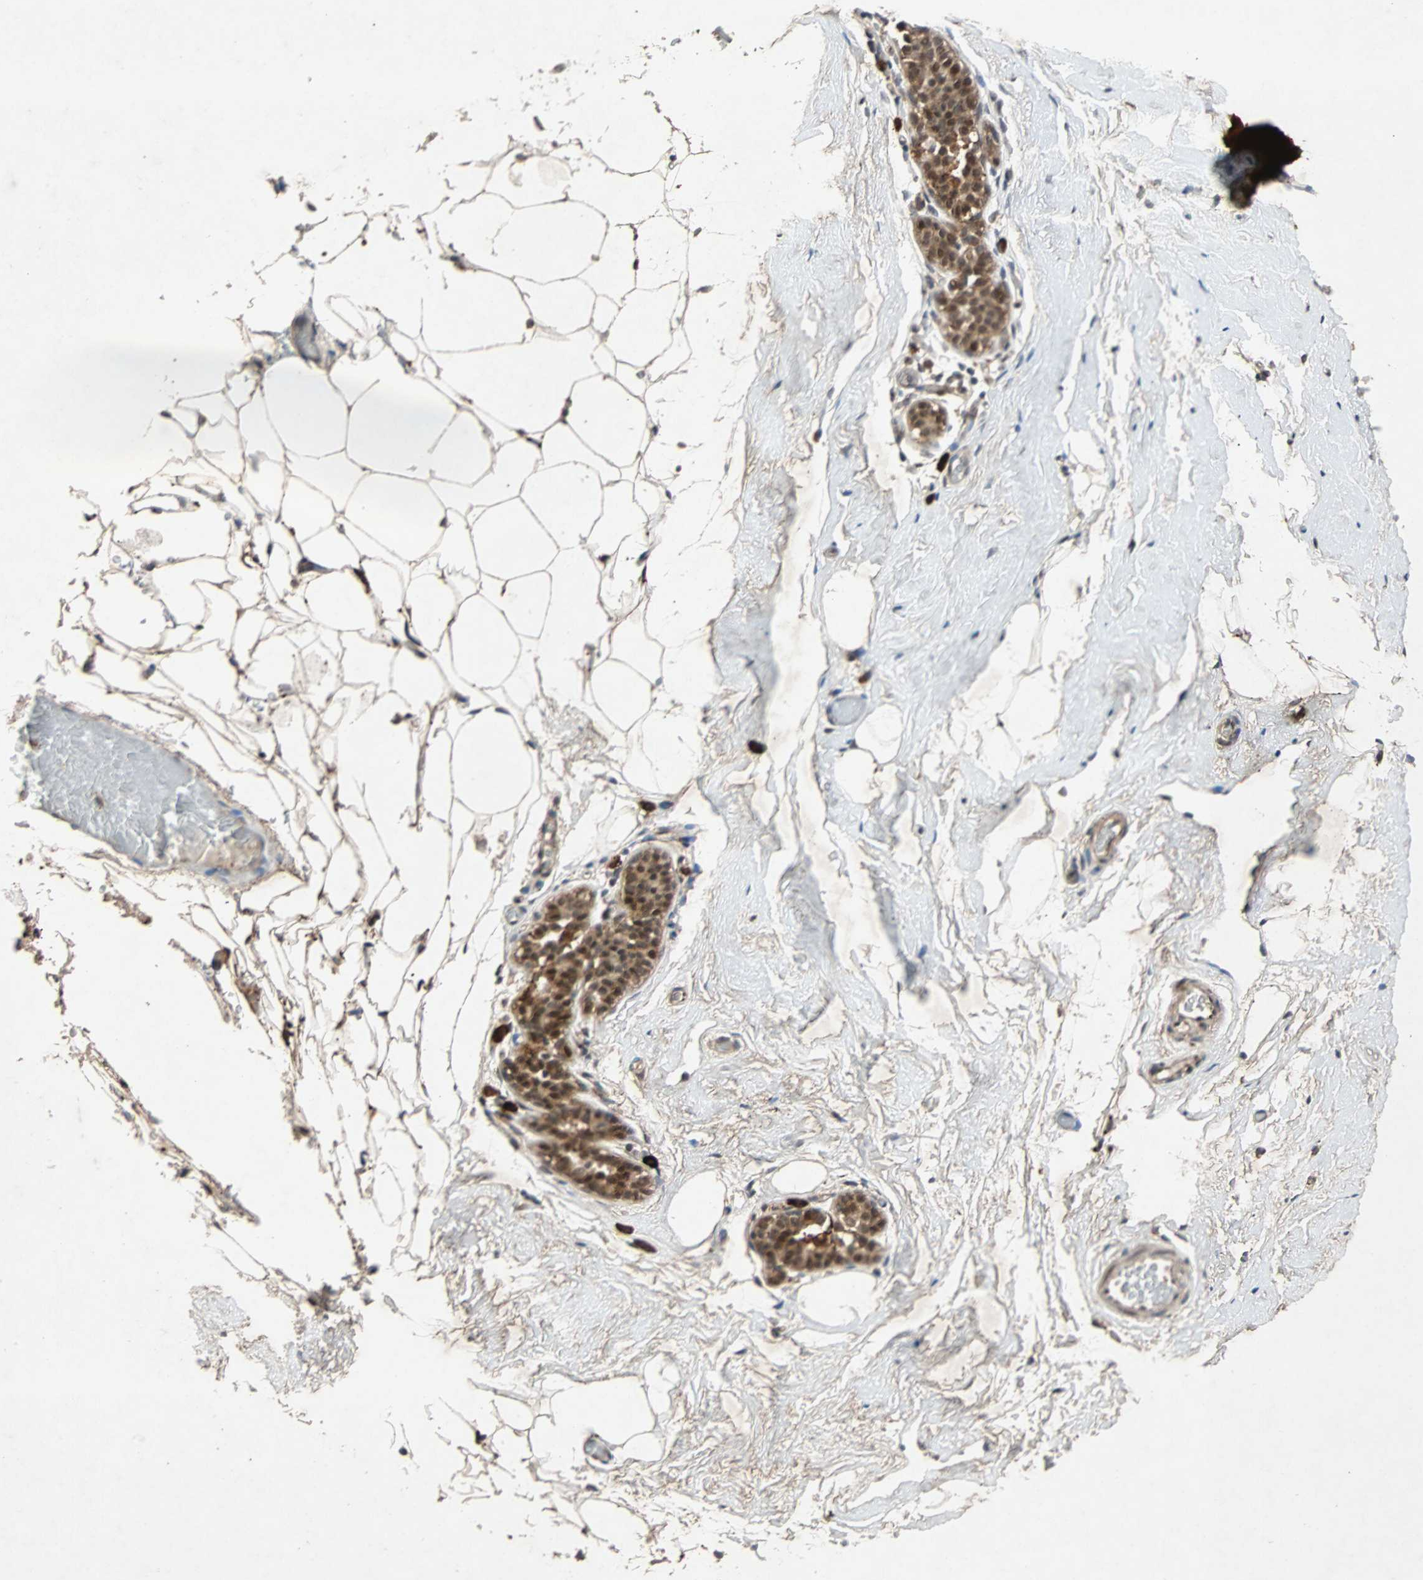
{"staining": {"intensity": "moderate", "quantity": ">75%", "location": "cytoplasmic/membranous"}, "tissue": "breast", "cell_type": "Adipocytes", "image_type": "normal", "snomed": [{"axis": "morphology", "description": "Normal tissue, NOS"}, {"axis": "topography", "description": "Breast"}], "caption": "Breast stained with DAB (3,3'-diaminobenzidine) IHC displays medium levels of moderate cytoplasmic/membranous expression in about >75% of adipocytes.", "gene": "USP31", "patient": {"sex": "female", "age": 75}}